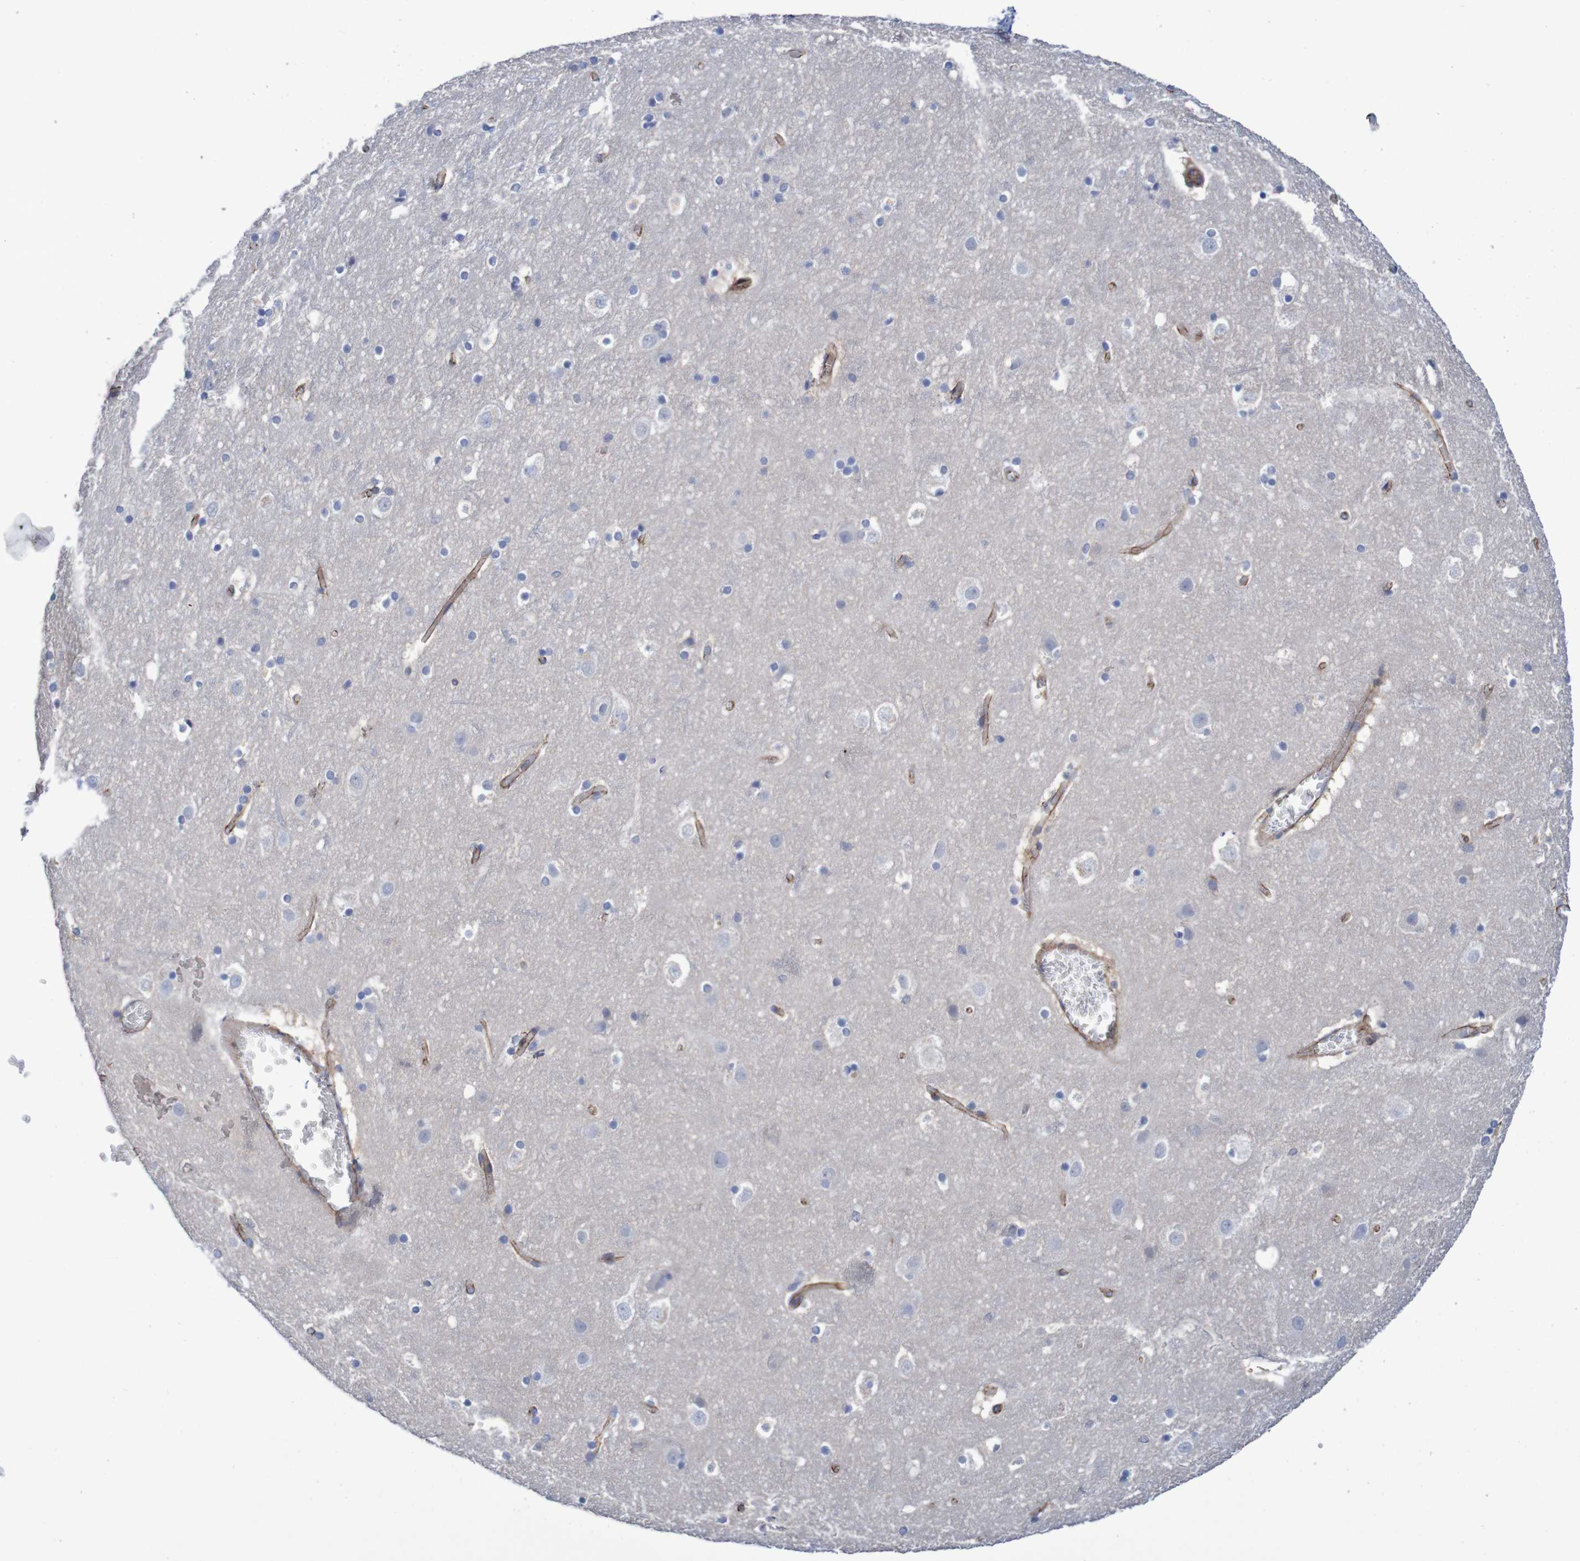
{"staining": {"intensity": "moderate", "quantity": ">75%", "location": "cytoplasmic/membranous"}, "tissue": "cerebral cortex", "cell_type": "Endothelial cells", "image_type": "normal", "snomed": [{"axis": "morphology", "description": "Normal tissue, NOS"}, {"axis": "topography", "description": "Cerebral cortex"}], "caption": "Cerebral cortex stained for a protein (brown) reveals moderate cytoplasmic/membranous positive staining in approximately >75% of endothelial cells.", "gene": "NECTIN2", "patient": {"sex": "male", "age": 45}}